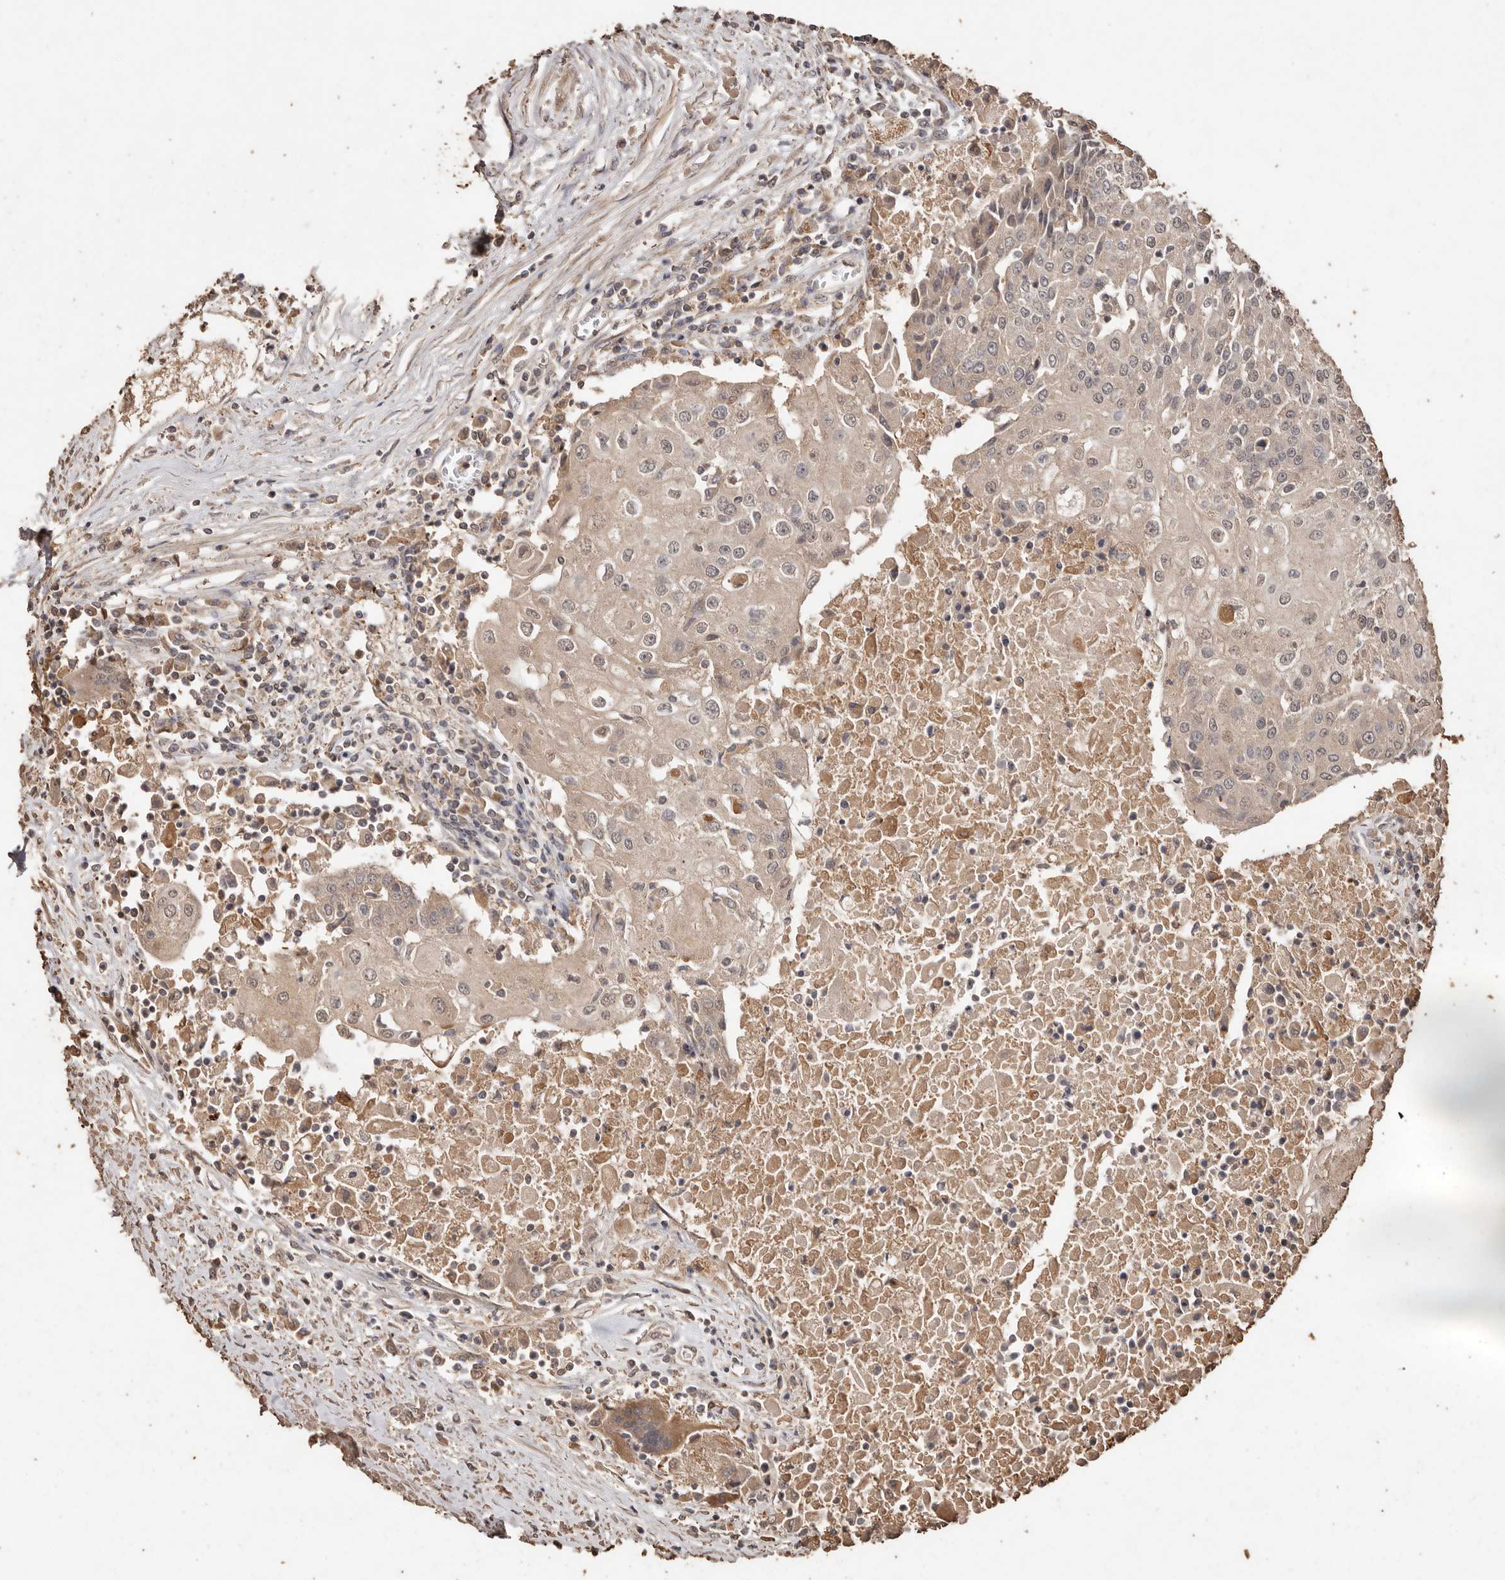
{"staining": {"intensity": "weak", "quantity": "25%-75%", "location": "cytoplasmic/membranous,nuclear"}, "tissue": "urothelial cancer", "cell_type": "Tumor cells", "image_type": "cancer", "snomed": [{"axis": "morphology", "description": "Urothelial carcinoma, High grade"}, {"axis": "topography", "description": "Urinary bladder"}], "caption": "IHC micrograph of neoplastic tissue: urothelial carcinoma (high-grade) stained using immunohistochemistry reveals low levels of weak protein expression localized specifically in the cytoplasmic/membranous and nuclear of tumor cells, appearing as a cytoplasmic/membranous and nuclear brown color.", "gene": "PKDCC", "patient": {"sex": "female", "age": 85}}